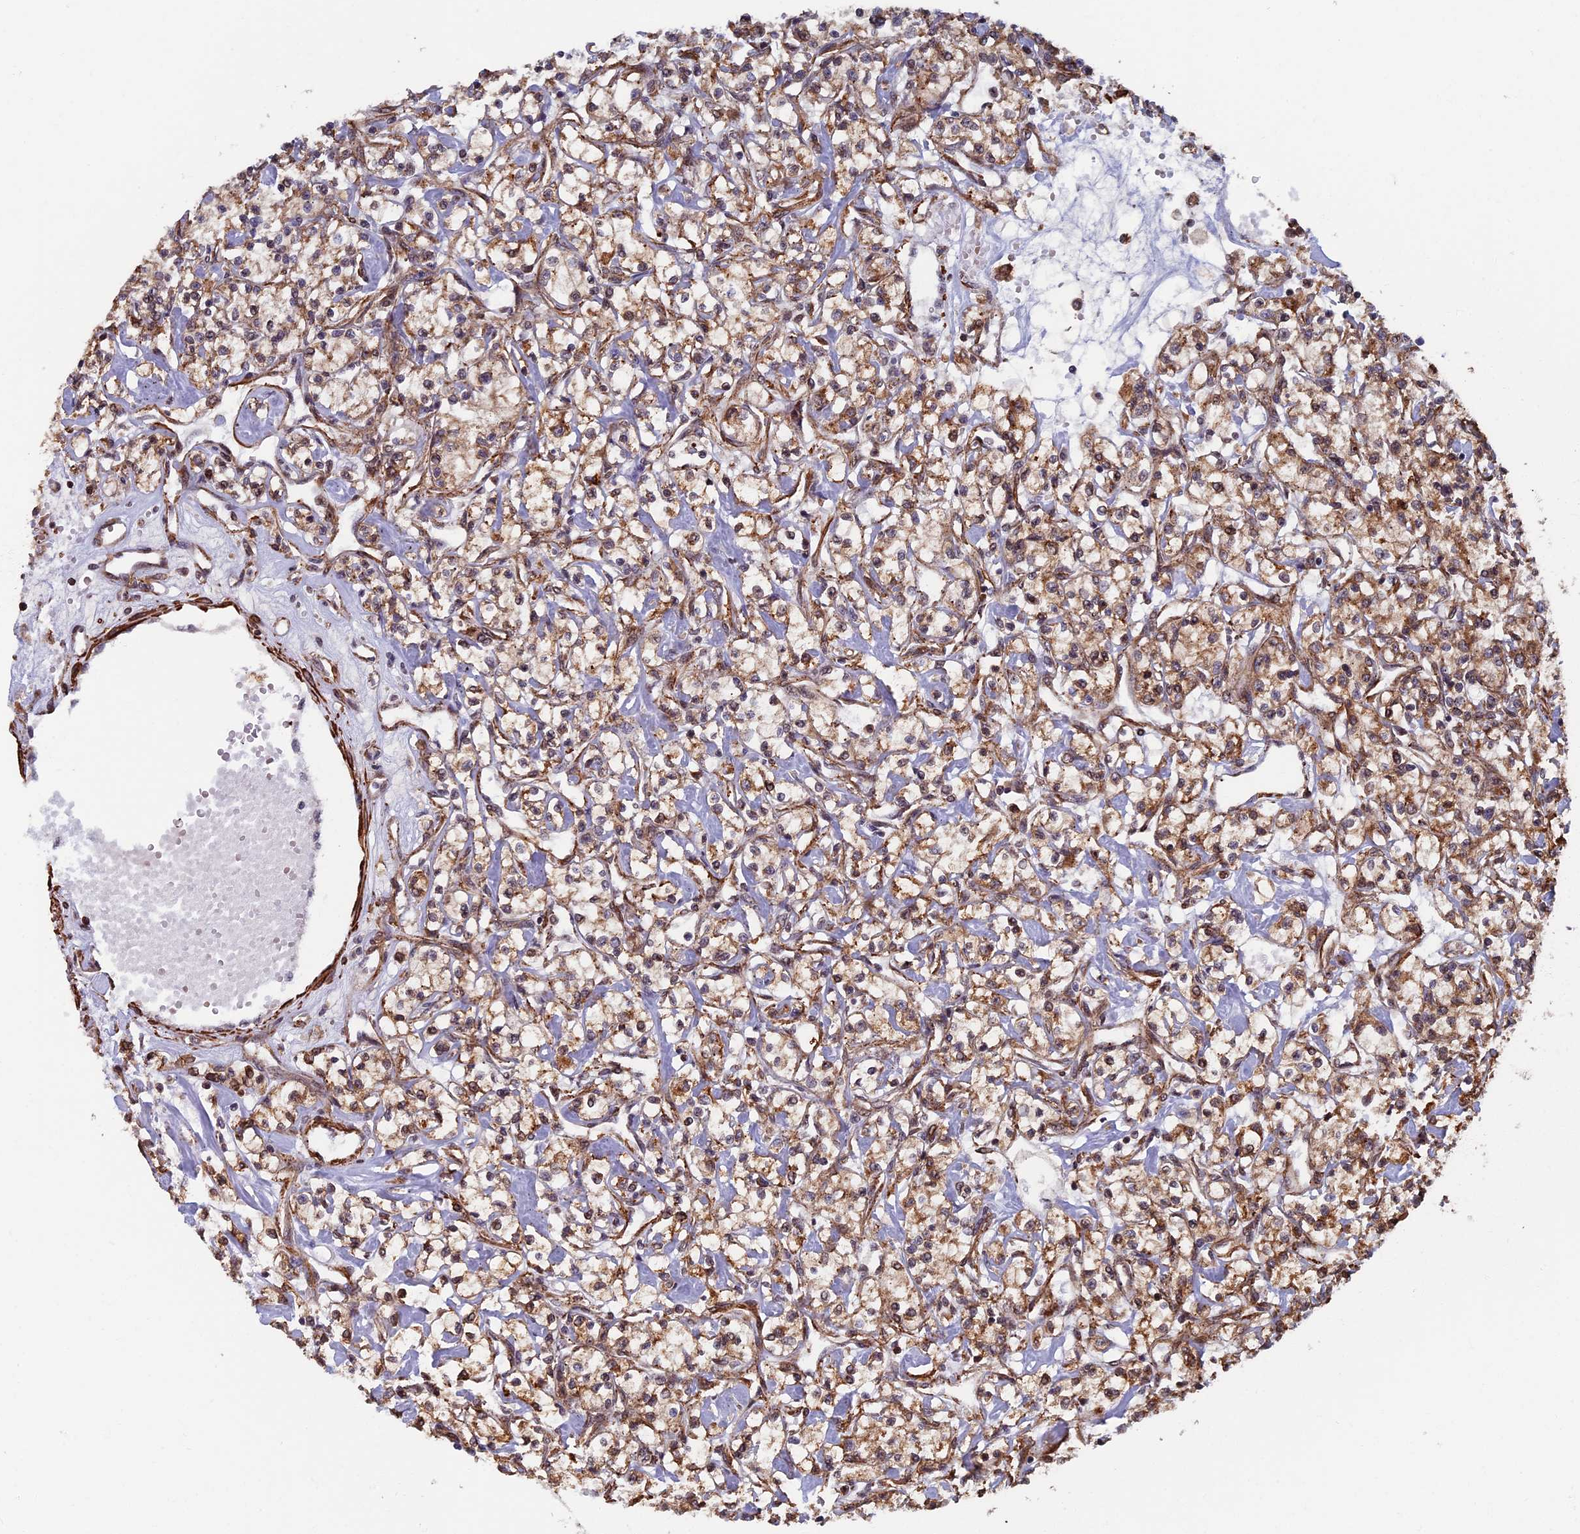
{"staining": {"intensity": "moderate", "quantity": ">75%", "location": "cytoplasmic/membranous"}, "tissue": "renal cancer", "cell_type": "Tumor cells", "image_type": "cancer", "snomed": [{"axis": "morphology", "description": "Adenocarcinoma, NOS"}, {"axis": "topography", "description": "Kidney"}], "caption": "Immunohistochemical staining of human renal cancer shows medium levels of moderate cytoplasmic/membranous positivity in about >75% of tumor cells.", "gene": "CTDP1", "patient": {"sex": "female", "age": 59}}